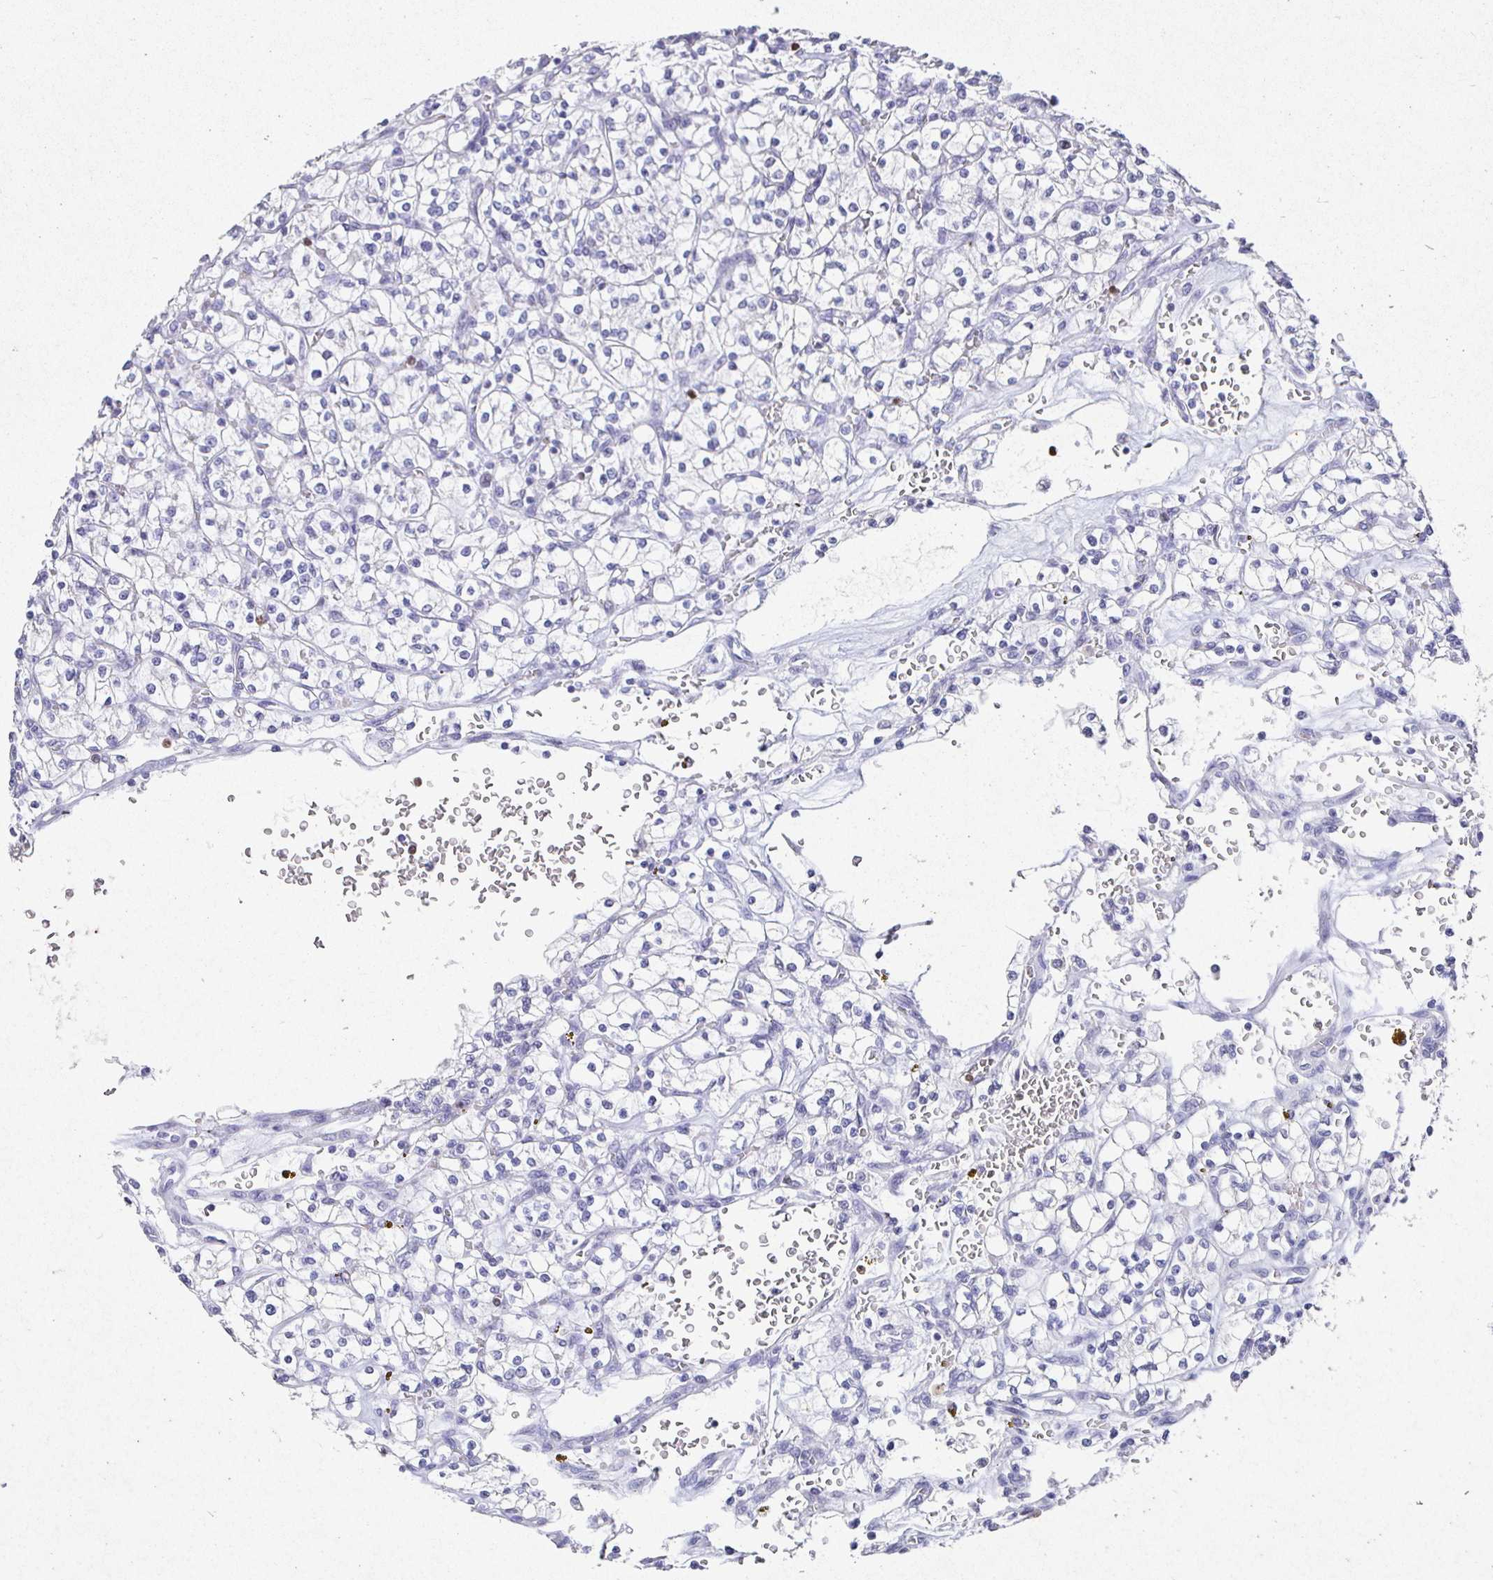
{"staining": {"intensity": "negative", "quantity": "none", "location": "none"}, "tissue": "renal cancer", "cell_type": "Tumor cells", "image_type": "cancer", "snomed": [{"axis": "morphology", "description": "Adenocarcinoma, NOS"}, {"axis": "topography", "description": "Kidney"}], "caption": "The histopathology image shows no significant positivity in tumor cells of adenocarcinoma (renal). (Brightfield microscopy of DAB immunohistochemistry (IHC) at high magnification).", "gene": "SATB1", "patient": {"sex": "female", "age": 64}}